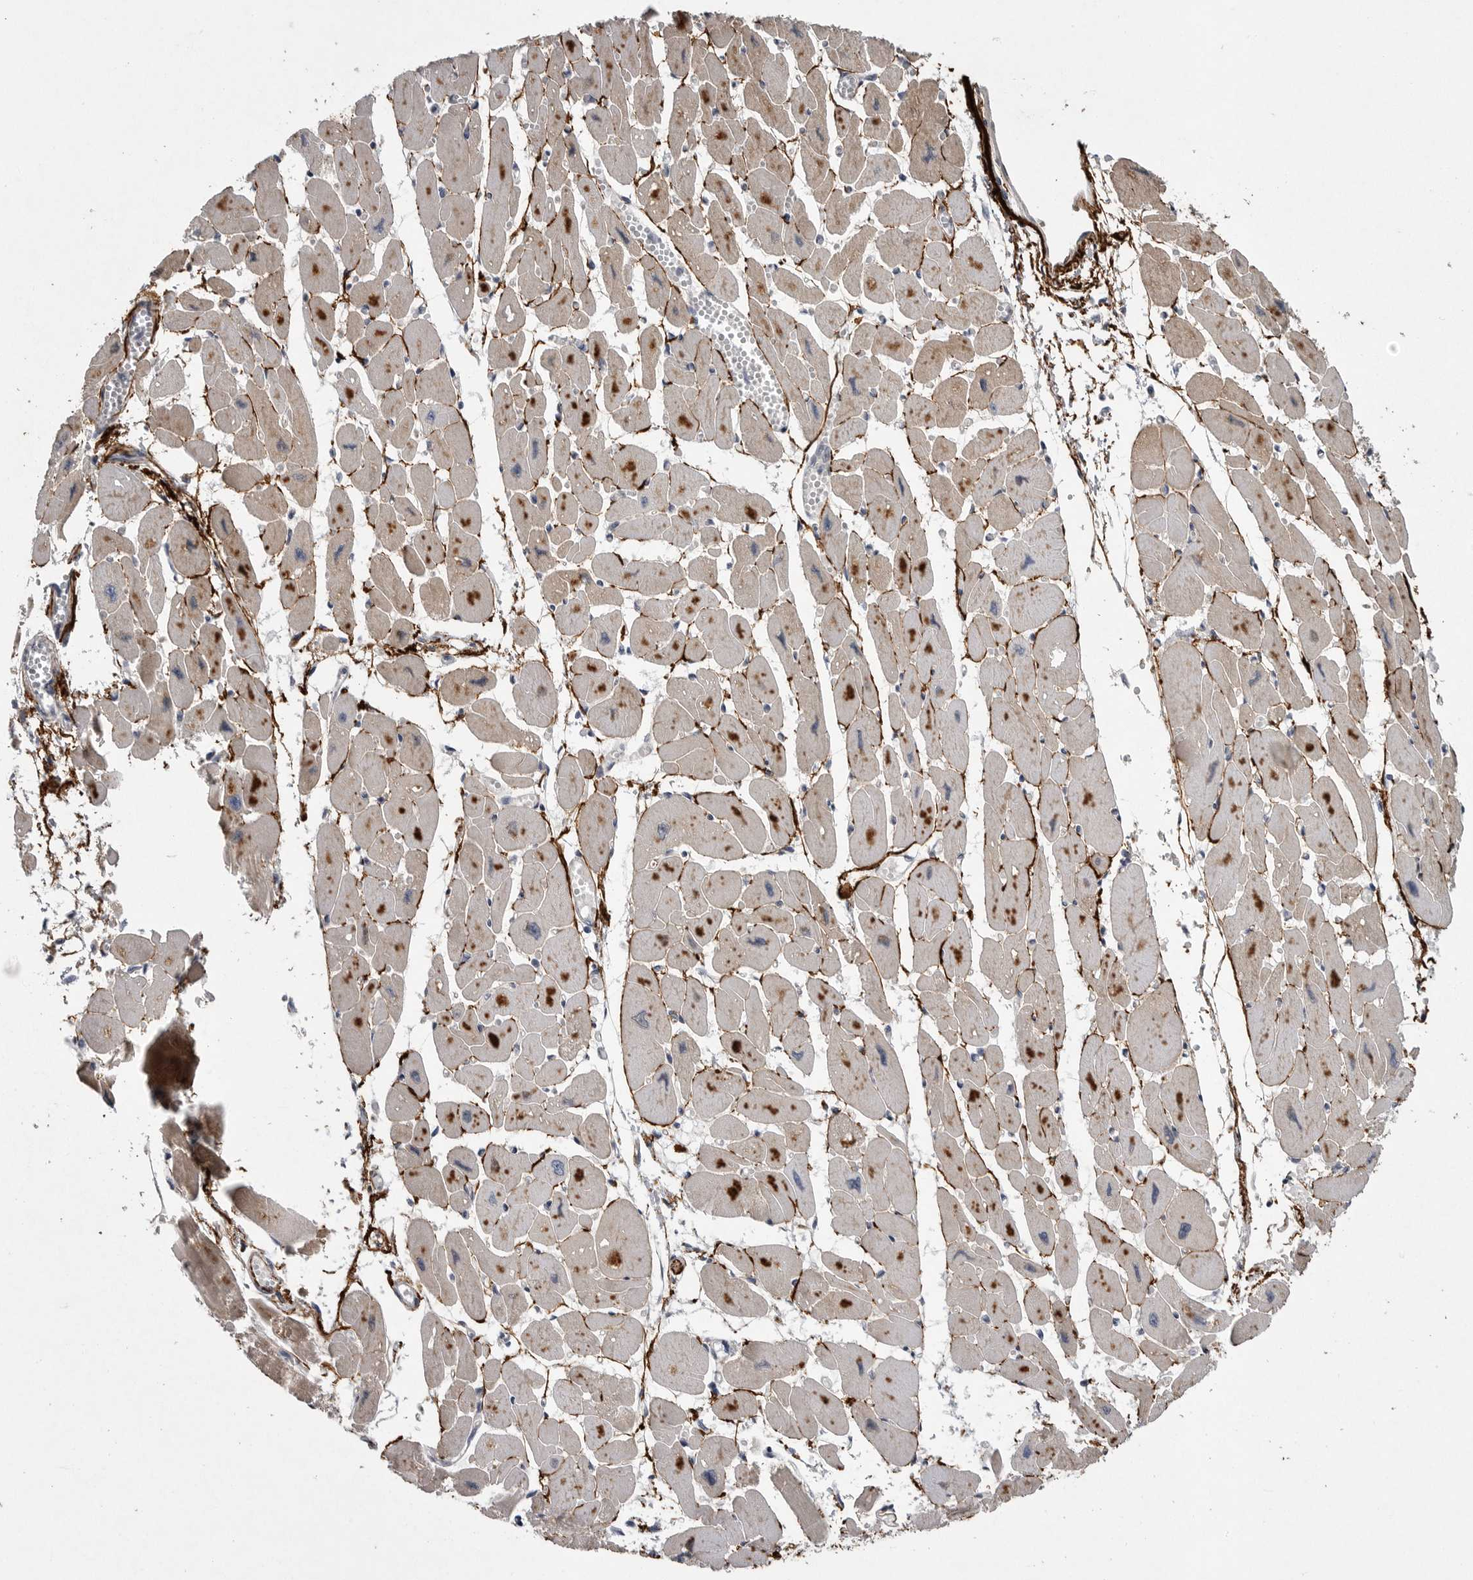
{"staining": {"intensity": "weak", "quantity": ">75%", "location": "cytoplasmic/membranous"}, "tissue": "heart muscle", "cell_type": "Cardiomyocytes", "image_type": "normal", "snomed": [{"axis": "morphology", "description": "Normal tissue, NOS"}, {"axis": "topography", "description": "Heart"}], "caption": "Protein staining of unremarkable heart muscle reveals weak cytoplasmic/membranous positivity in about >75% of cardiomyocytes. (DAB (3,3'-diaminobenzidine) = brown stain, brightfield microscopy at high magnification).", "gene": "CRP", "patient": {"sex": "female", "age": 54}}